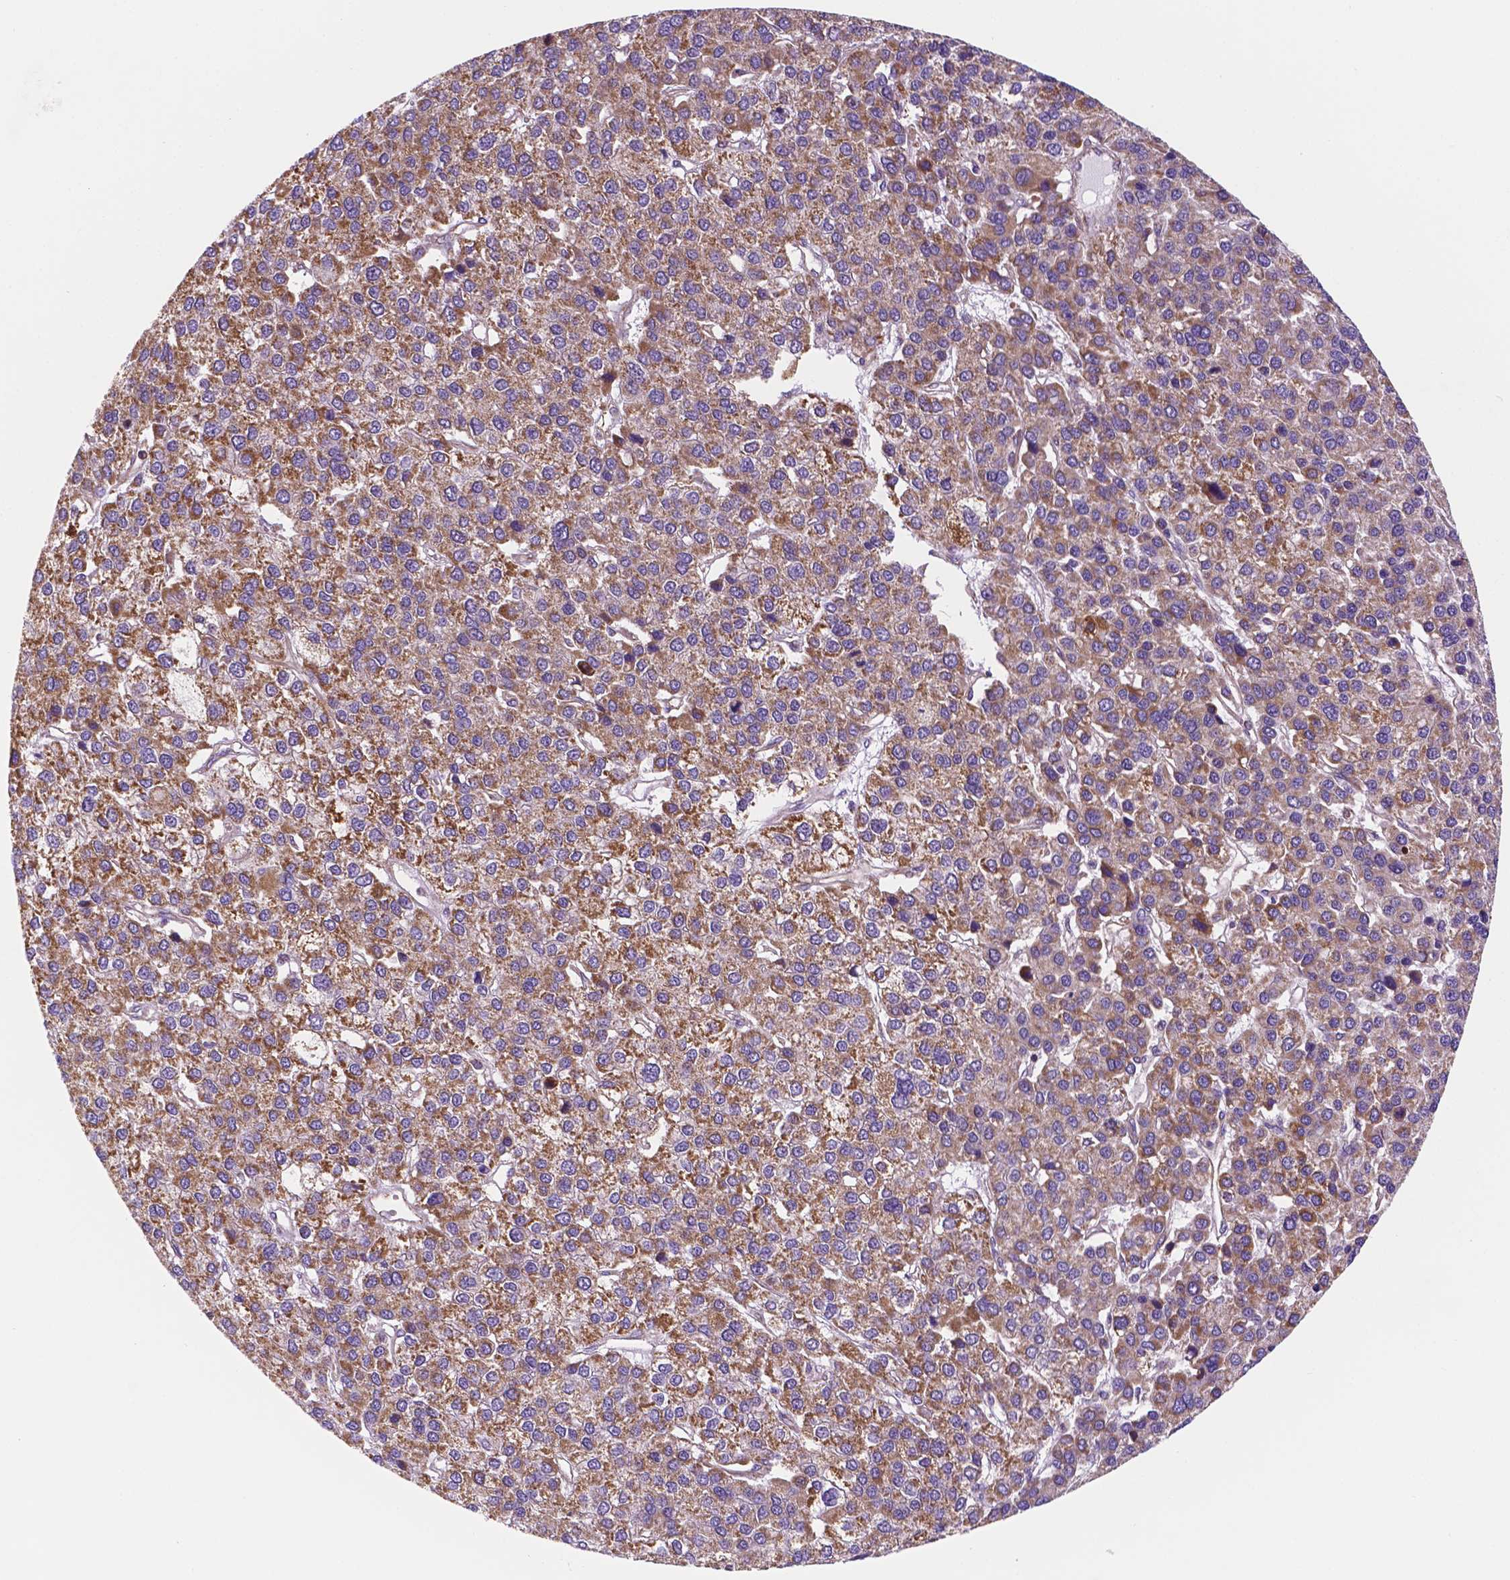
{"staining": {"intensity": "moderate", "quantity": ">75%", "location": "cytoplasmic/membranous"}, "tissue": "liver cancer", "cell_type": "Tumor cells", "image_type": "cancer", "snomed": [{"axis": "morphology", "description": "Carcinoma, Hepatocellular, NOS"}, {"axis": "topography", "description": "Liver"}], "caption": "Liver cancer (hepatocellular carcinoma) tissue displays moderate cytoplasmic/membranous positivity in about >75% of tumor cells, visualized by immunohistochemistry. The staining was performed using DAB (3,3'-diaminobenzidine) to visualize the protein expression in brown, while the nuclei were stained in blue with hematoxylin (Magnification: 20x).", "gene": "GEMIN4", "patient": {"sex": "female", "age": 41}}